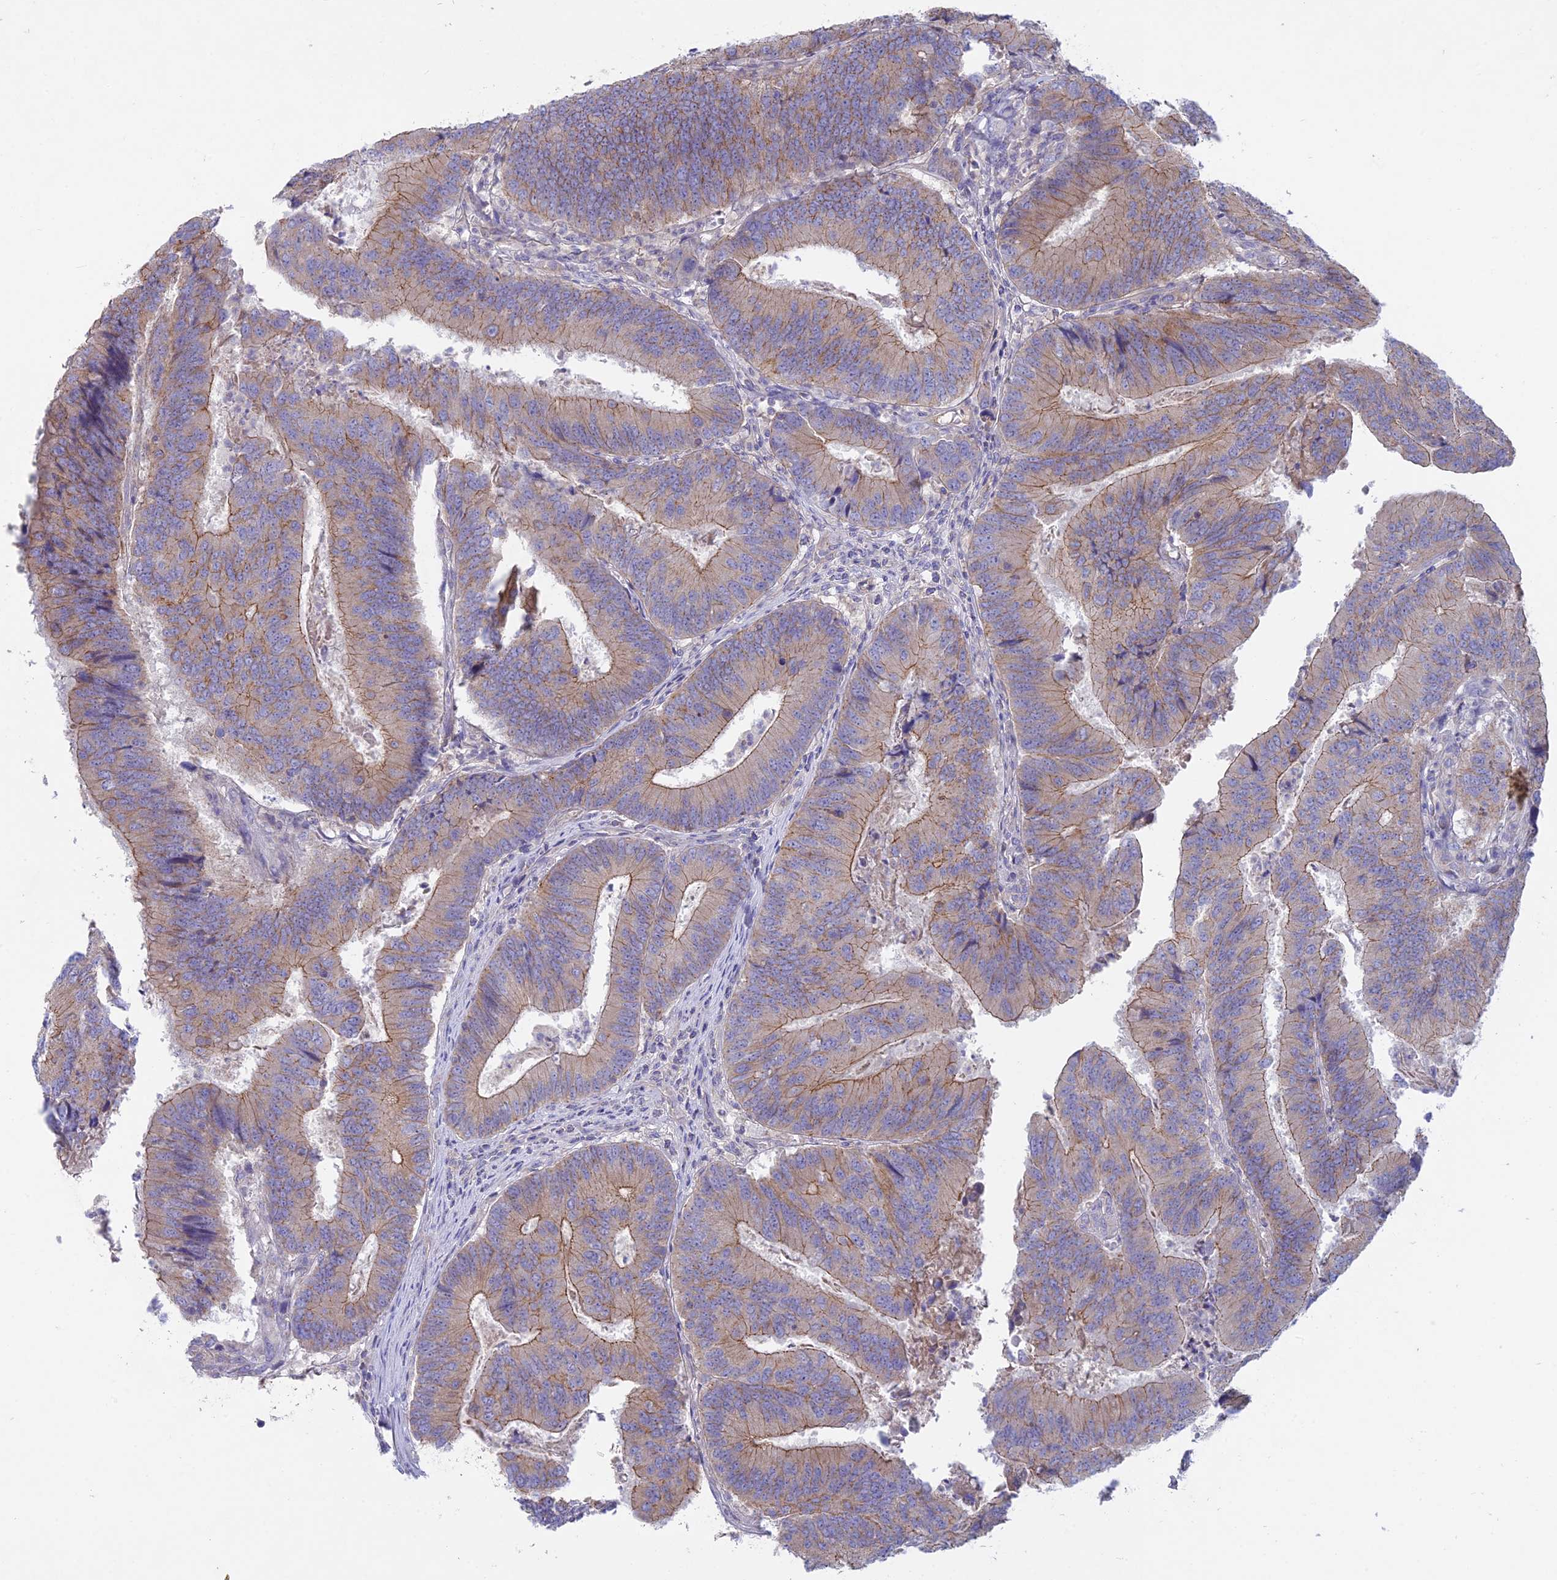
{"staining": {"intensity": "moderate", "quantity": "25%-75%", "location": "cytoplasmic/membranous"}, "tissue": "colorectal cancer", "cell_type": "Tumor cells", "image_type": "cancer", "snomed": [{"axis": "morphology", "description": "Adenocarcinoma, NOS"}, {"axis": "topography", "description": "Colon"}], "caption": "Immunohistochemical staining of colorectal cancer shows moderate cytoplasmic/membranous protein expression in about 25%-75% of tumor cells.", "gene": "PZP", "patient": {"sex": "female", "age": 67}}